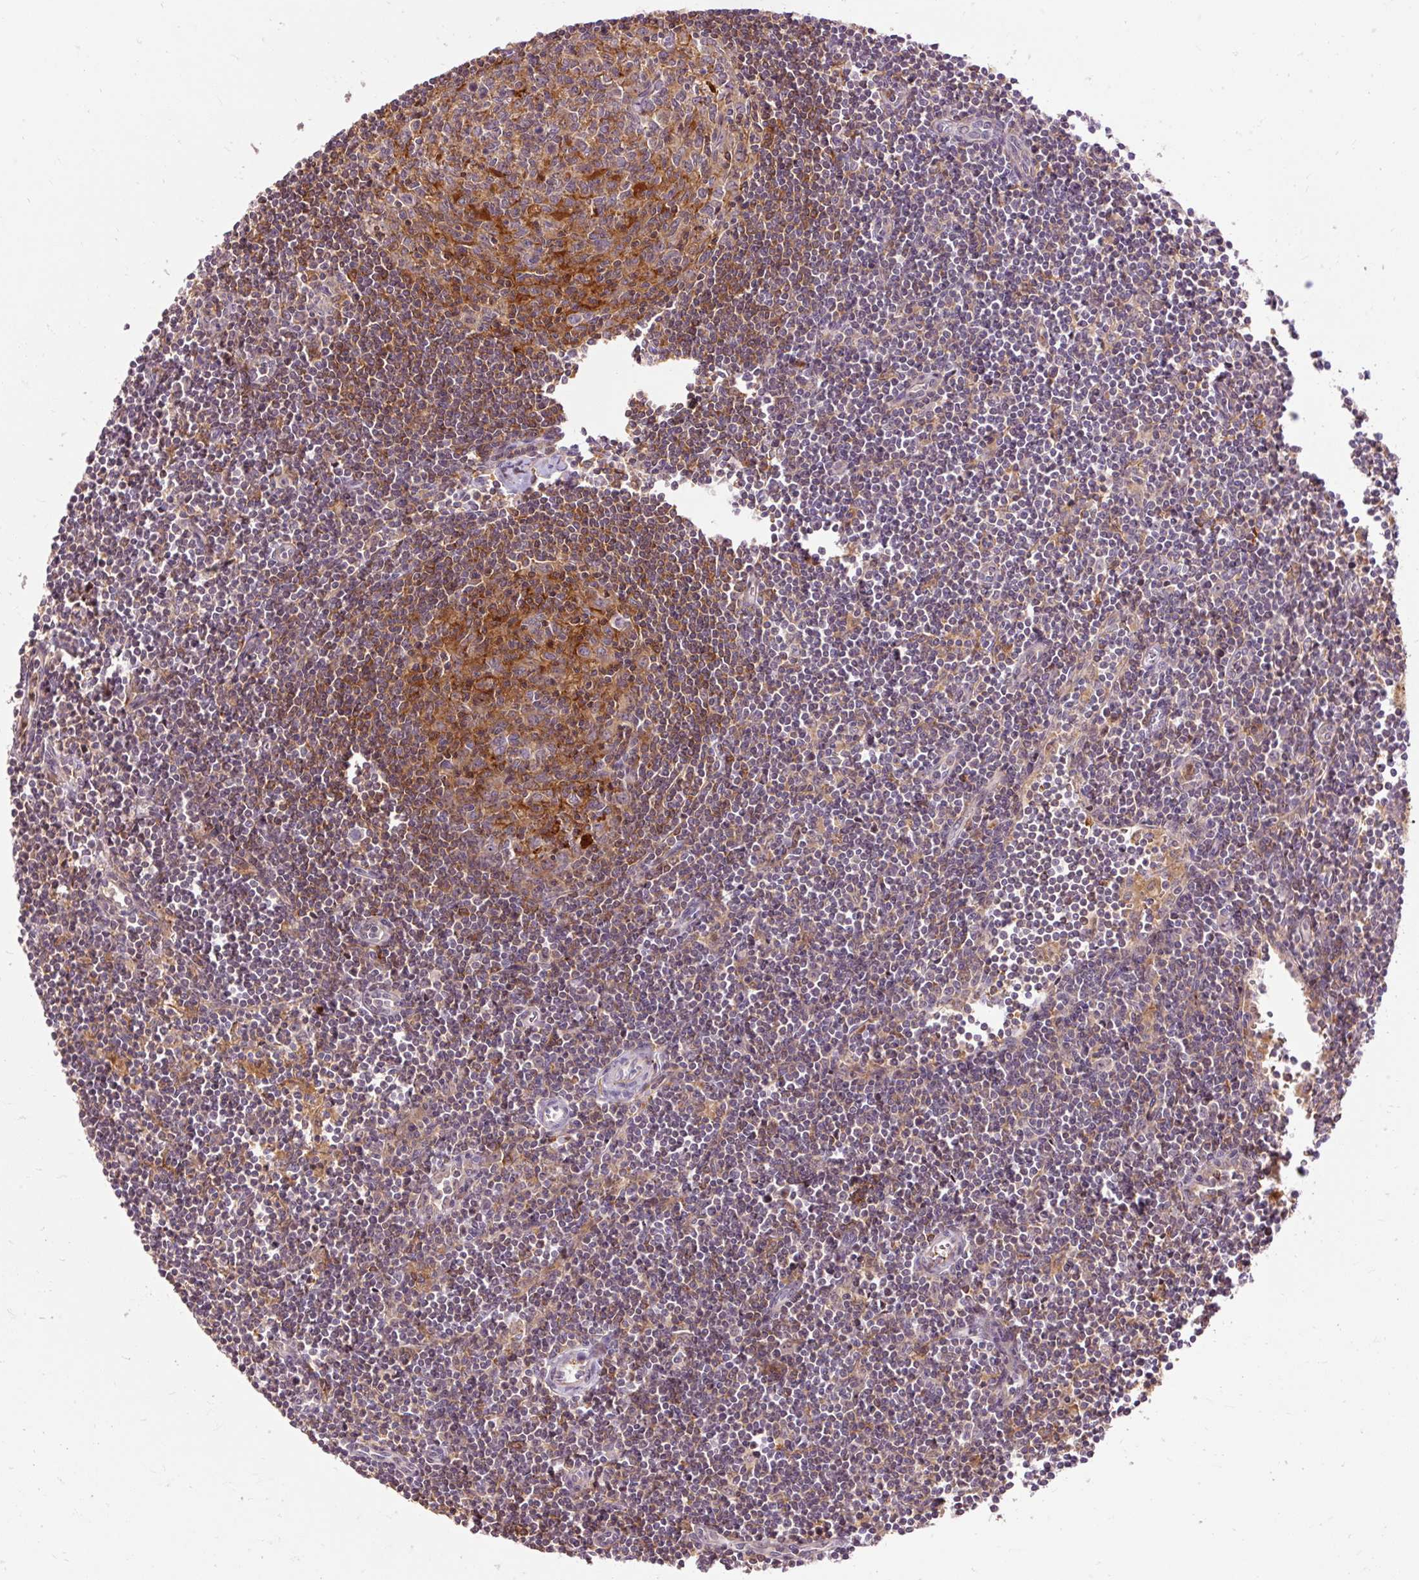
{"staining": {"intensity": "moderate", "quantity": "25%-75%", "location": "cytoplasmic/membranous"}, "tissue": "lymph node", "cell_type": "Germinal center cells", "image_type": "normal", "snomed": [{"axis": "morphology", "description": "Normal tissue, NOS"}, {"axis": "topography", "description": "Lymph node"}], "caption": "Immunohistochemistry (IHC) of benign lymph node reveals medium levels of moderate cytoplasmic/membranous expression in about 25%-75% of germinal center cells. (DAB (3,3'-diaminobenzidine) = brown stain, brightfield microscopy at high magnification).", "gene": "CEBPZ", "patient": {"sex": "female", "age": 29}}